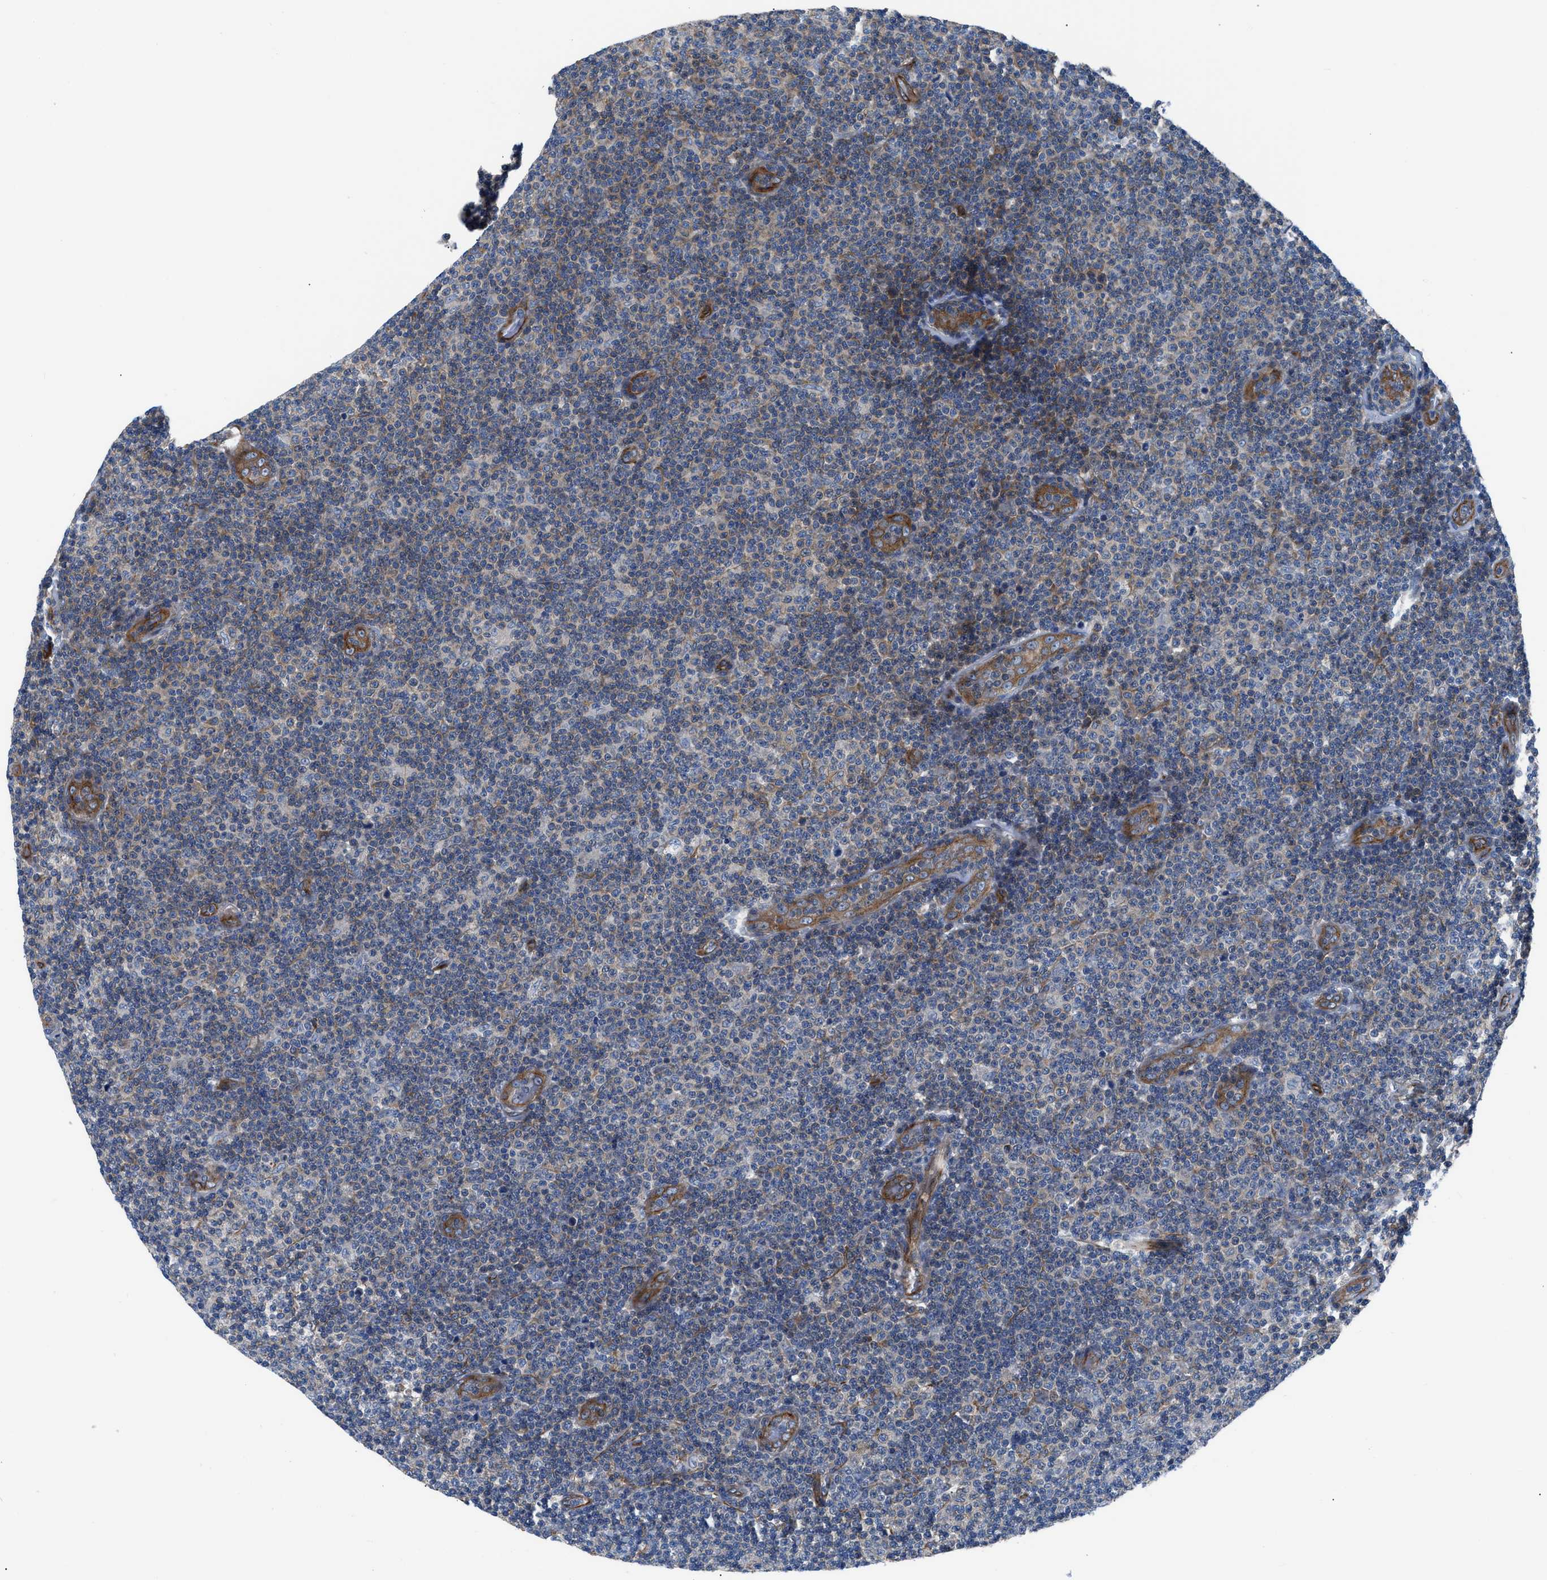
{"staining": {"intensity": "weak", "quantity": ">75%", "location": "cytoplasmic/membranous"}, "tissue": "lymphoma", "cell_type": "Tumor cells", "image_type": "cancer", "snomed": [{"axis": "morphology", "description": "Malignant lymphoma, non-Hodgkin's type, Low grade"}, {"axis": "topography", "description": "Lymph node"}], "caption": "Tumor cells display low levels of weak cytoplasmic/membranous staining in approximately >75% of cells in lymphoma. Using DAB (brown) and hematoxylin (blue) stains, captured at high magnification using brightfield microscopy.", "gene": "TRIP4", "patient": {"sex": "male", "age": 83}}